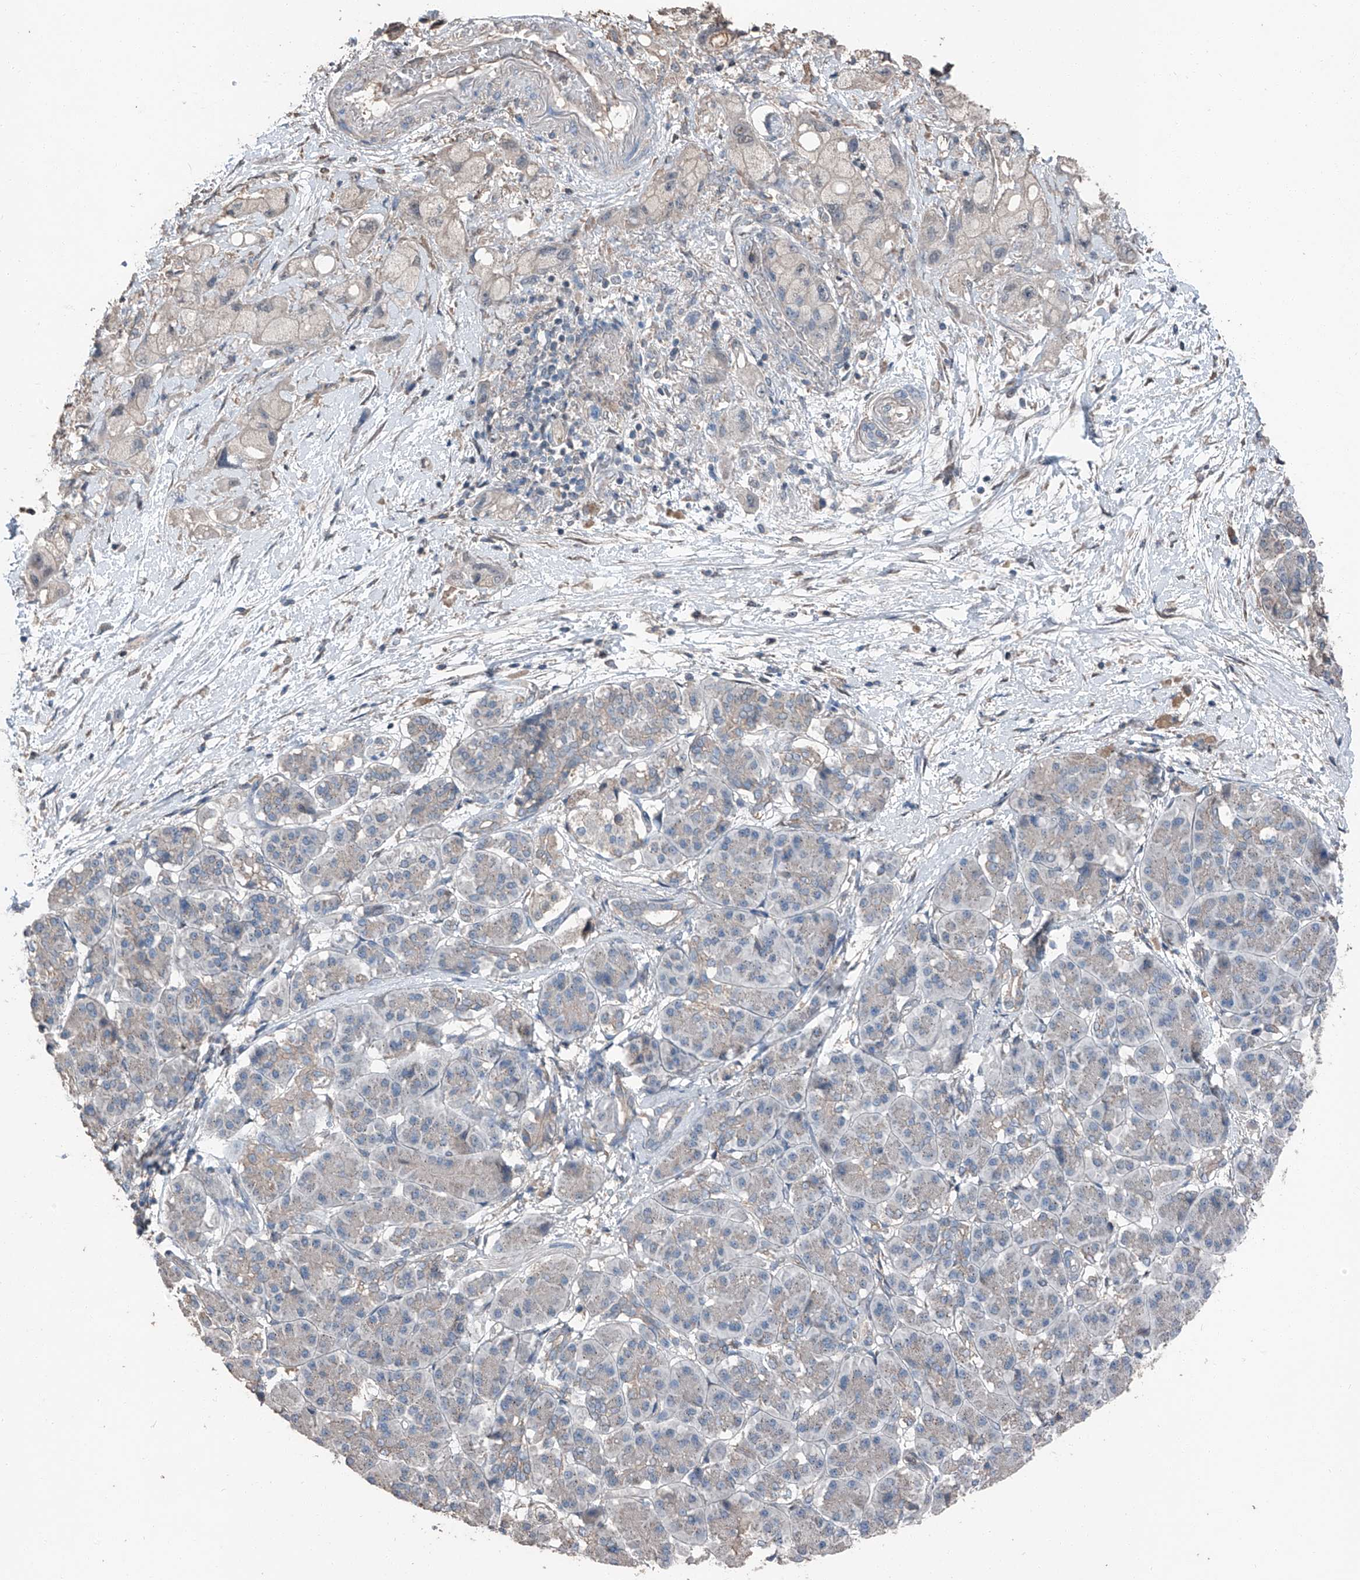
{"staining": {"intensity": "negative", "quantity": "none", "location": "none"}, "tissue": "pancreatic cancer", "cell_type": "Tumor cells", "image_type": "cancer", "snomed": [{"axis": "morphology", "description": "Normal tissue, NOS"}, {"axis": "morphology", "description": "Adenocarcinoma, NOS"}, {"axis": "topography", "description": "Pancreas"}], "caption": "There is no significant positivity in tumor cells of pancreatic cancer (adenocarcinoma).", "gene": "MAMLD1", "patient": {"sex": "female", "age": 68}}